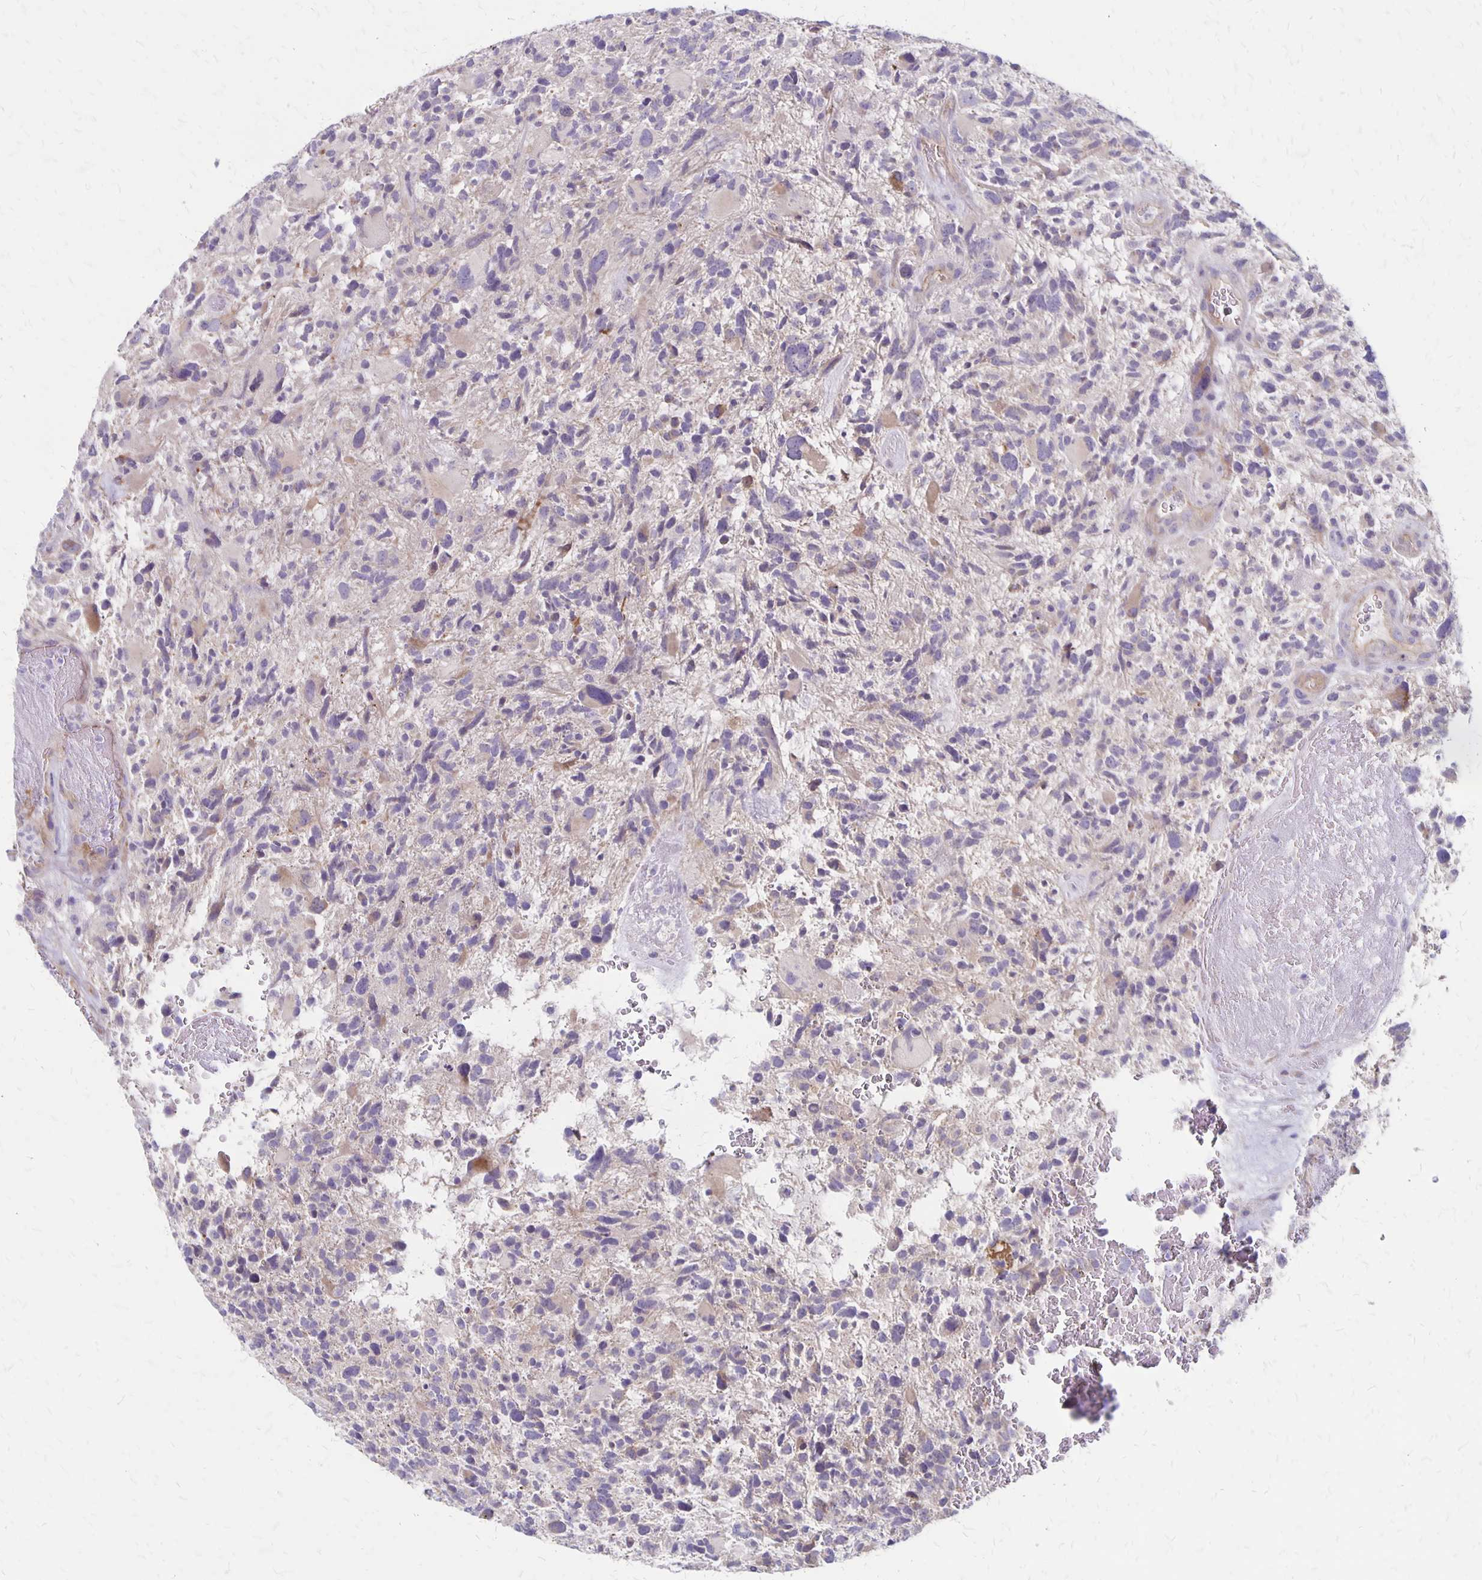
{"staining": {"intensity": "negative", "quantity": "none", "location": "none"}, "tissue": "glioma", "cell_type": "Tumor cells", "image_type": "cancer", "snomed": [{"axis": "morphology", "description": "Glioma, malignant, High grade"}, {"axis": "topography", "description": "Brain"}], "caption": "High-grade glioma (malignant) was stained to show a protein in brown. There is no significant expression in tumor cells.", "gene": "HOMER1", "patient": {"sex": "female", "age": 71}}